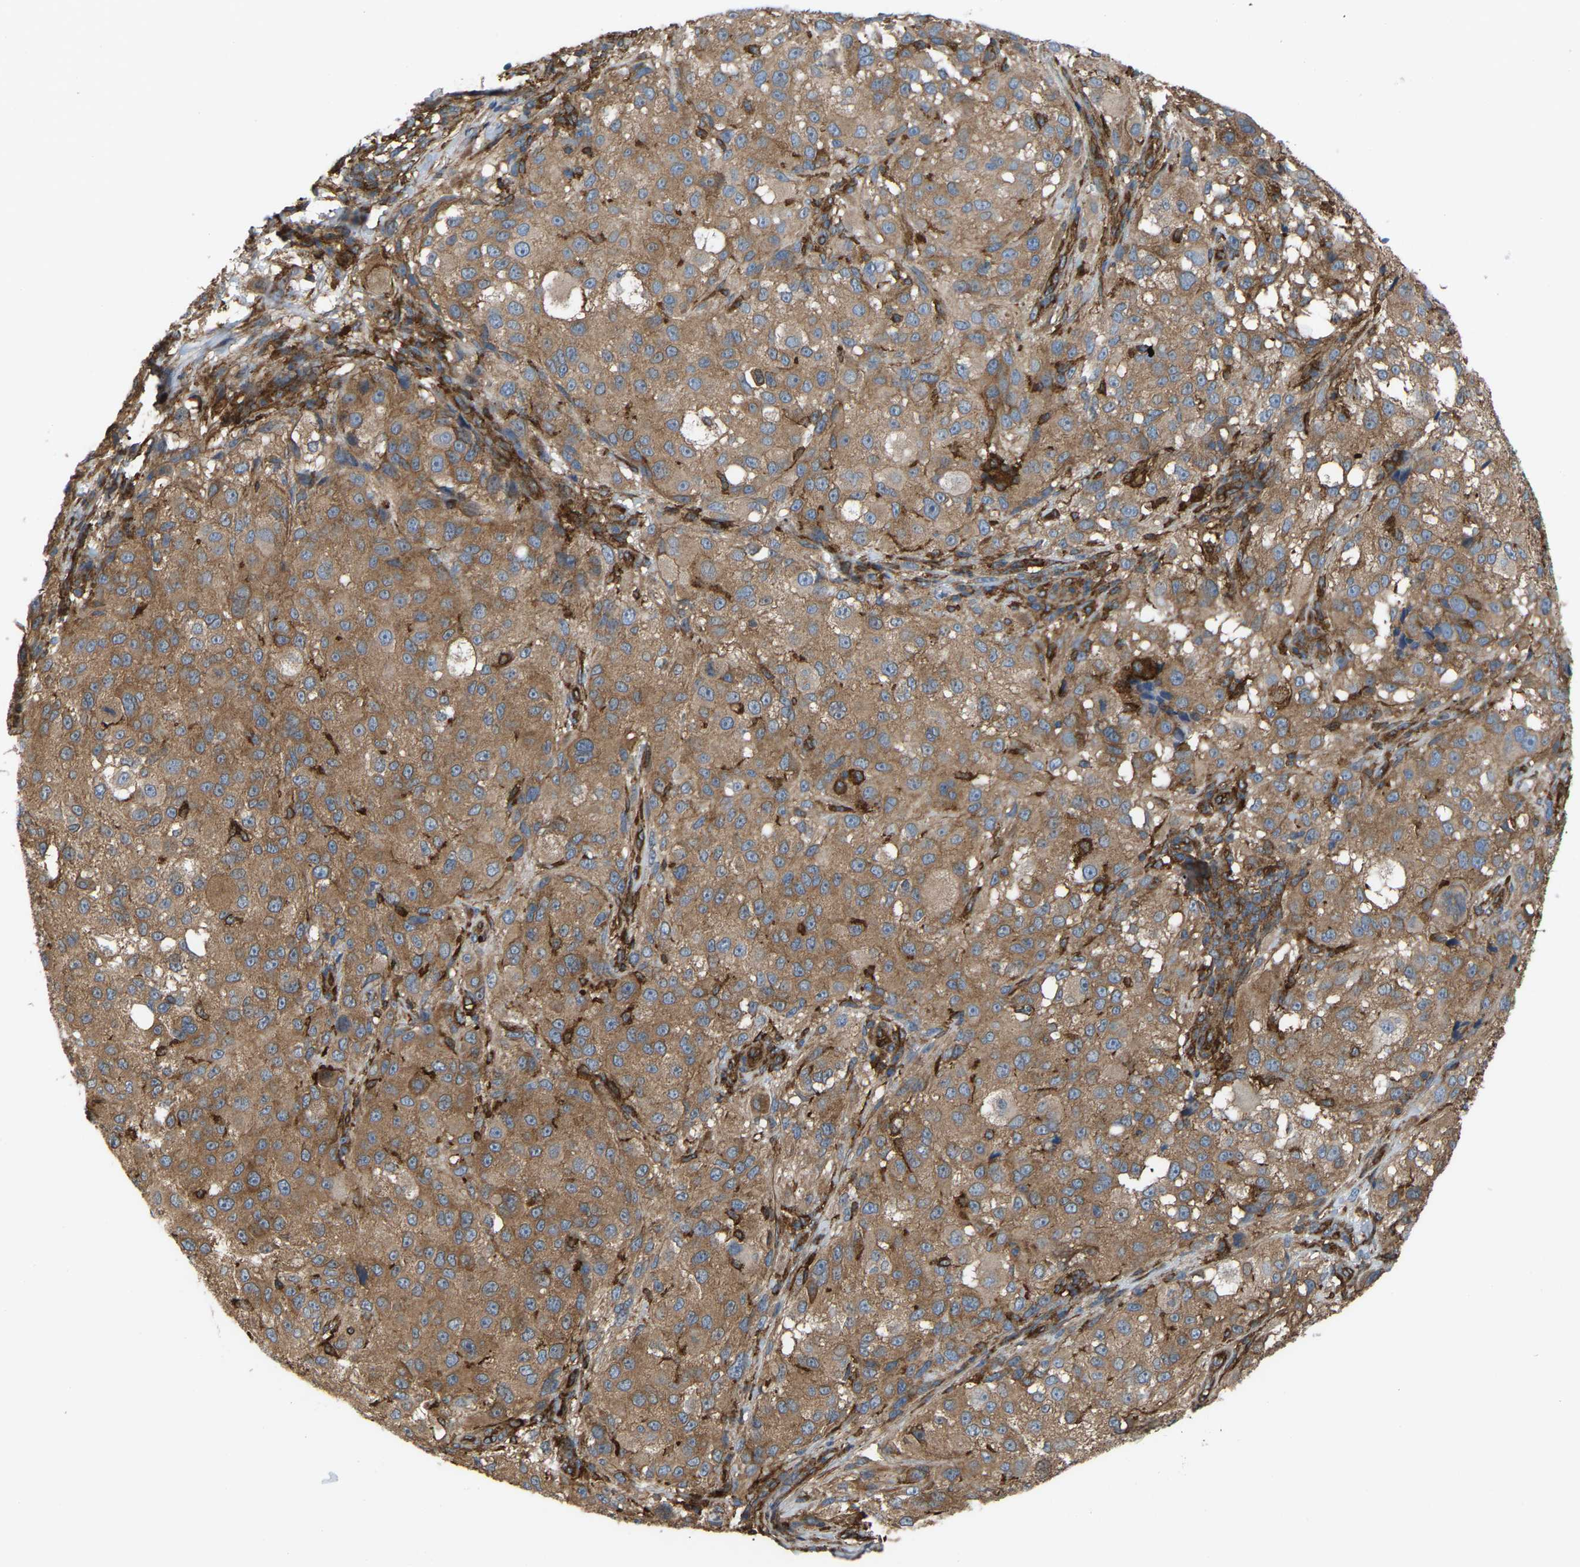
{"staining": {"intensity": "moderate", "quantity": ">75%", "location": "cytoplasmic/membranous"}, "tissue": "melanoma", "cell_type": "Tumor cells", "image_type": "cancer", "snomed": [{"axis": "morphology", "description": "Necrosis, NOS"}, {"axis": "morphology", "description": "Malignant melanoma, NOS"}, {"axis": "topography", "description": "Skin"}], "caption": "A brown stain labels moderate cytoplasmic/membranous positivity of a protein in human malignant melanoma tumor cells.", "gene": "PICALM", "patient": {"sex": "female", "age": 87}}